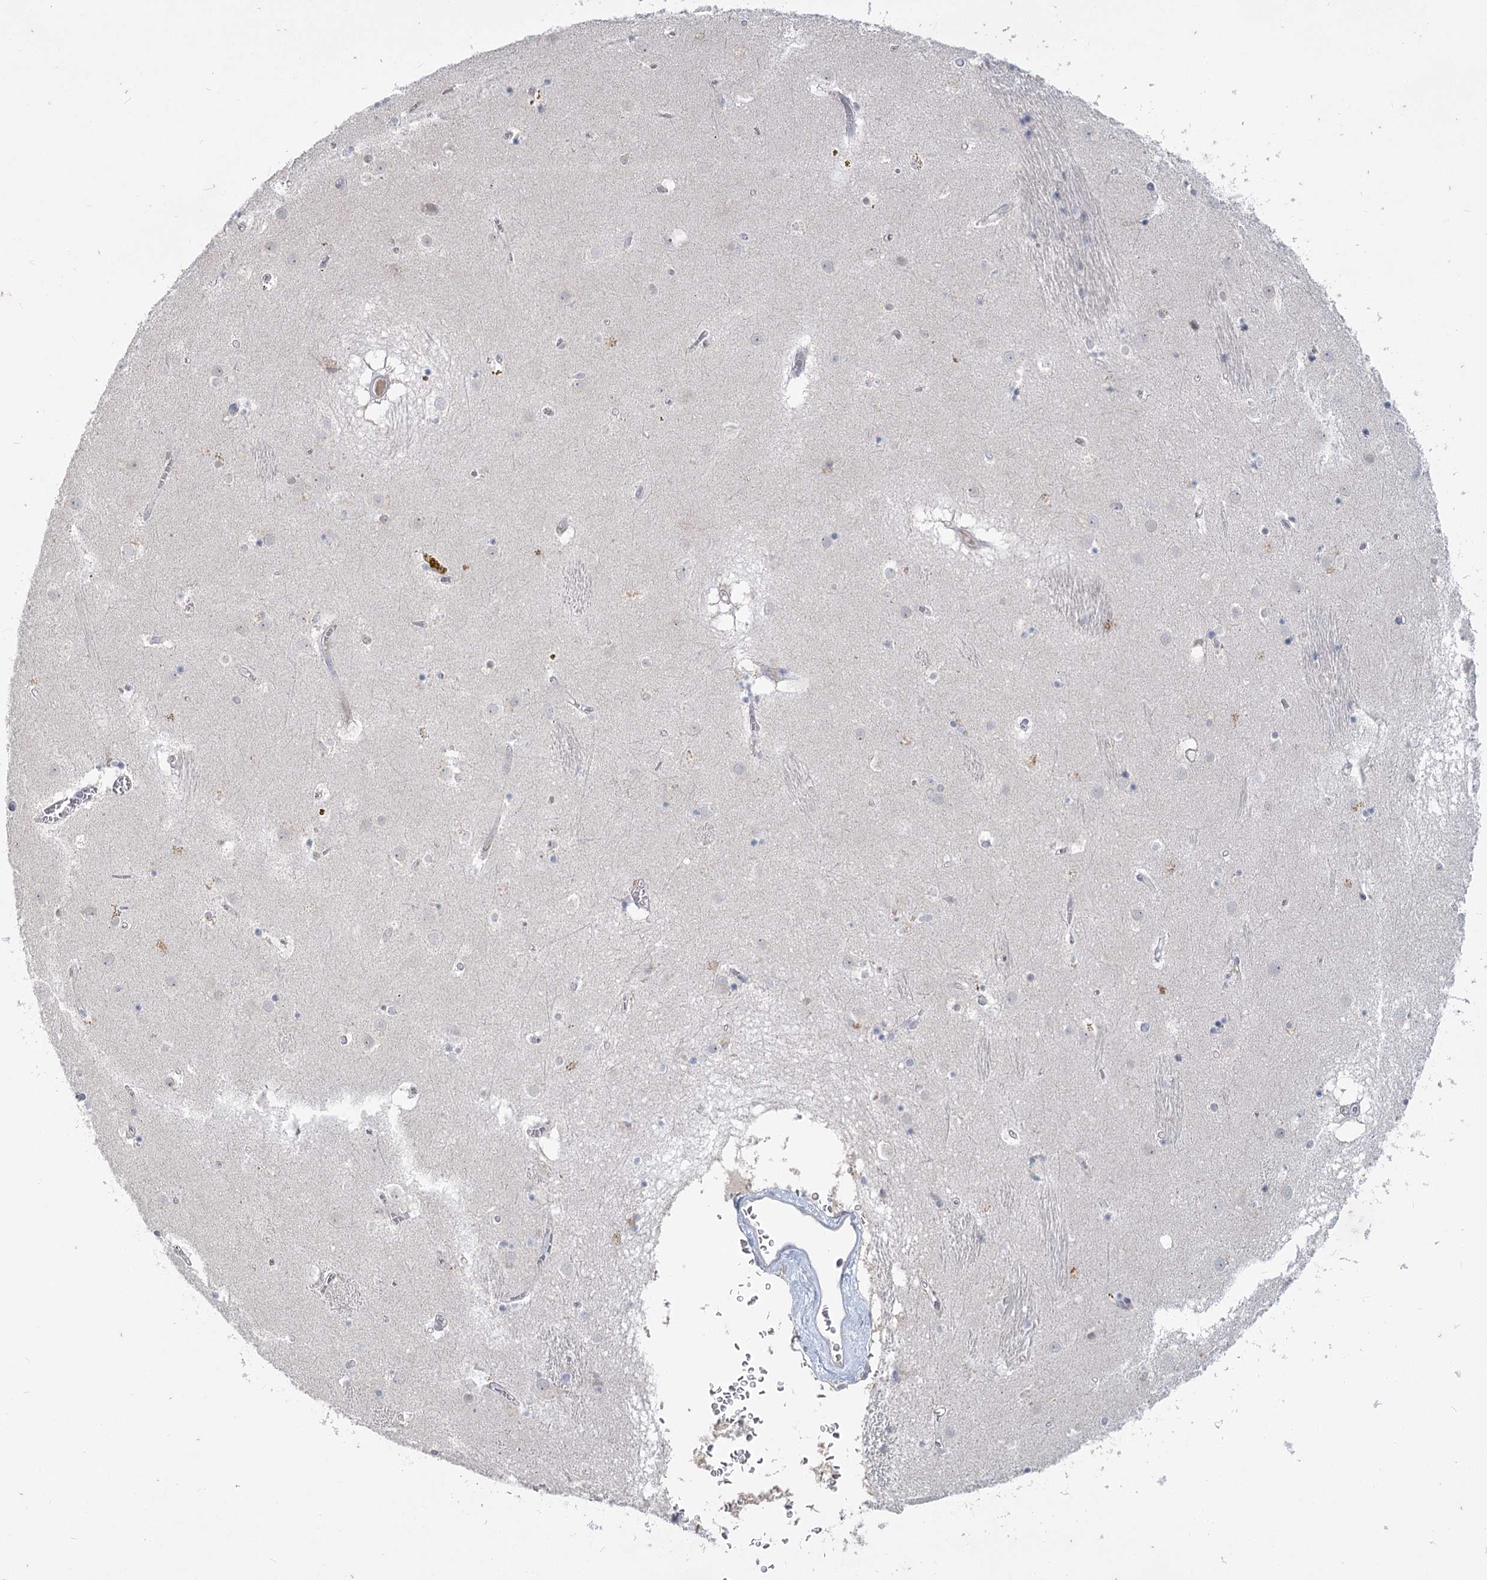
{"staining": {"intensity": "negative", "quantity": "none", "location": "none"}, "tissue": "caudate", "cell_type": "Glial cells", "image_type": "normal", "snomed": [{"axis": "morphology", "description": "Normal tissue, NOS"}, {"axis": "topography", "description": "Lateral ventricle wall"}], "caption": "DAB (3,3'-diaminobenzidine) immunohistochemical staining of benign caudate displays no significant staining in glial cells. (IHC, brightfield microscopy, high magnification).", "gene": "SLC9A3", "patient": {"sex": "male", "age": 70}}